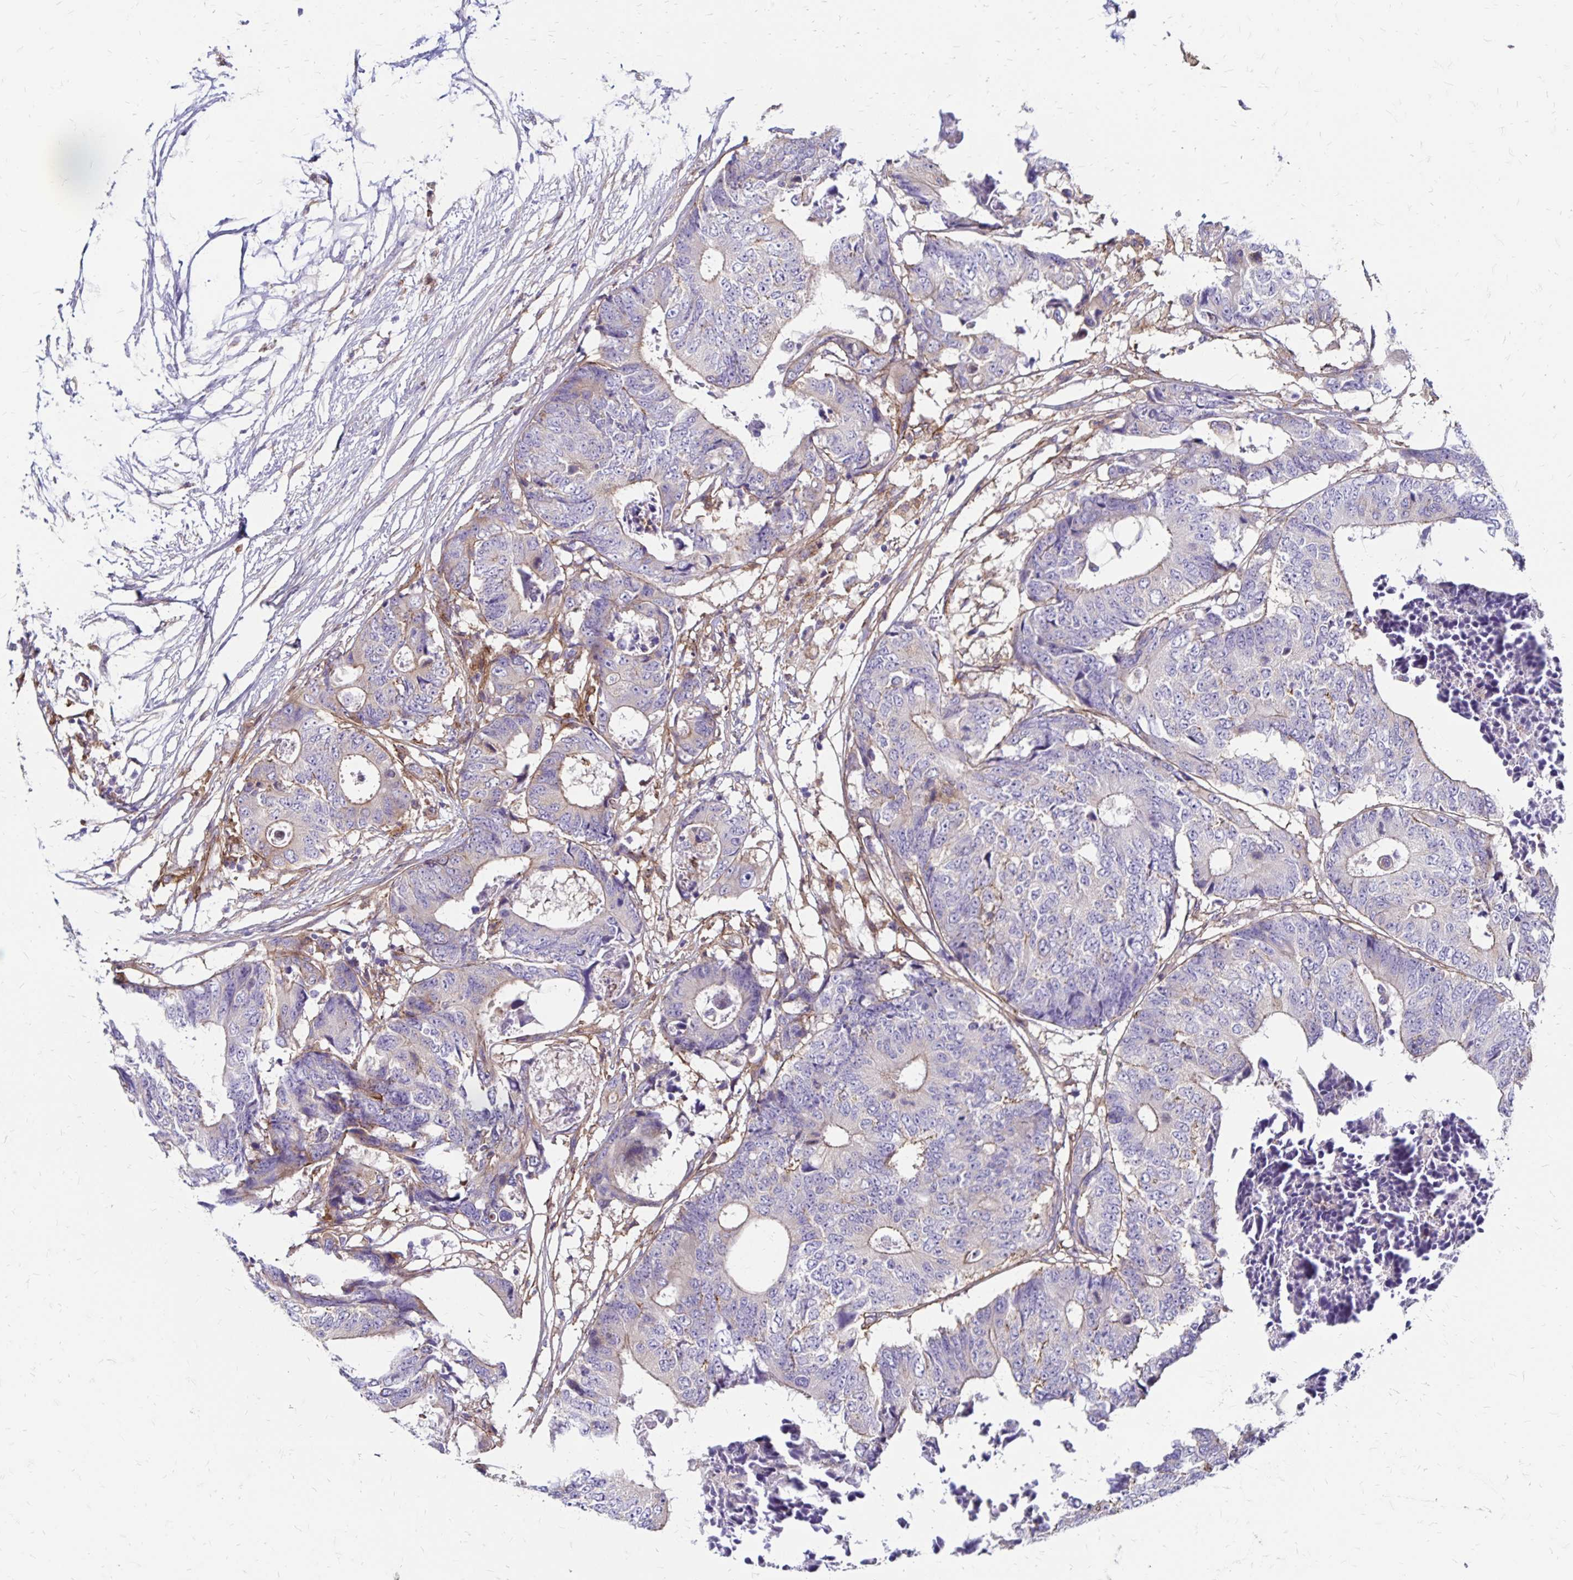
{"staining": {"intensity": "weak", "quantity": "<25%", "location": "cytoplasmic/membranous"}, "tissue": "colorectal cancer", "cell_type": "Tumor cells", "image_type": "cancer", "snomed": [{"axis": "morphology", "description": "Adenocarcinoma, NOS"}, {"axis": "topography", "description": "Colon"}], "caption": "An immunohistochemistry micrograph of colorectal cancer (adenocarcinoma) is shown. There is no staining in tumor cells of colorectal cancer (adenocarcinoma).", "gene": "TNS3", "patient": {"sex": "female", "age": 48}}